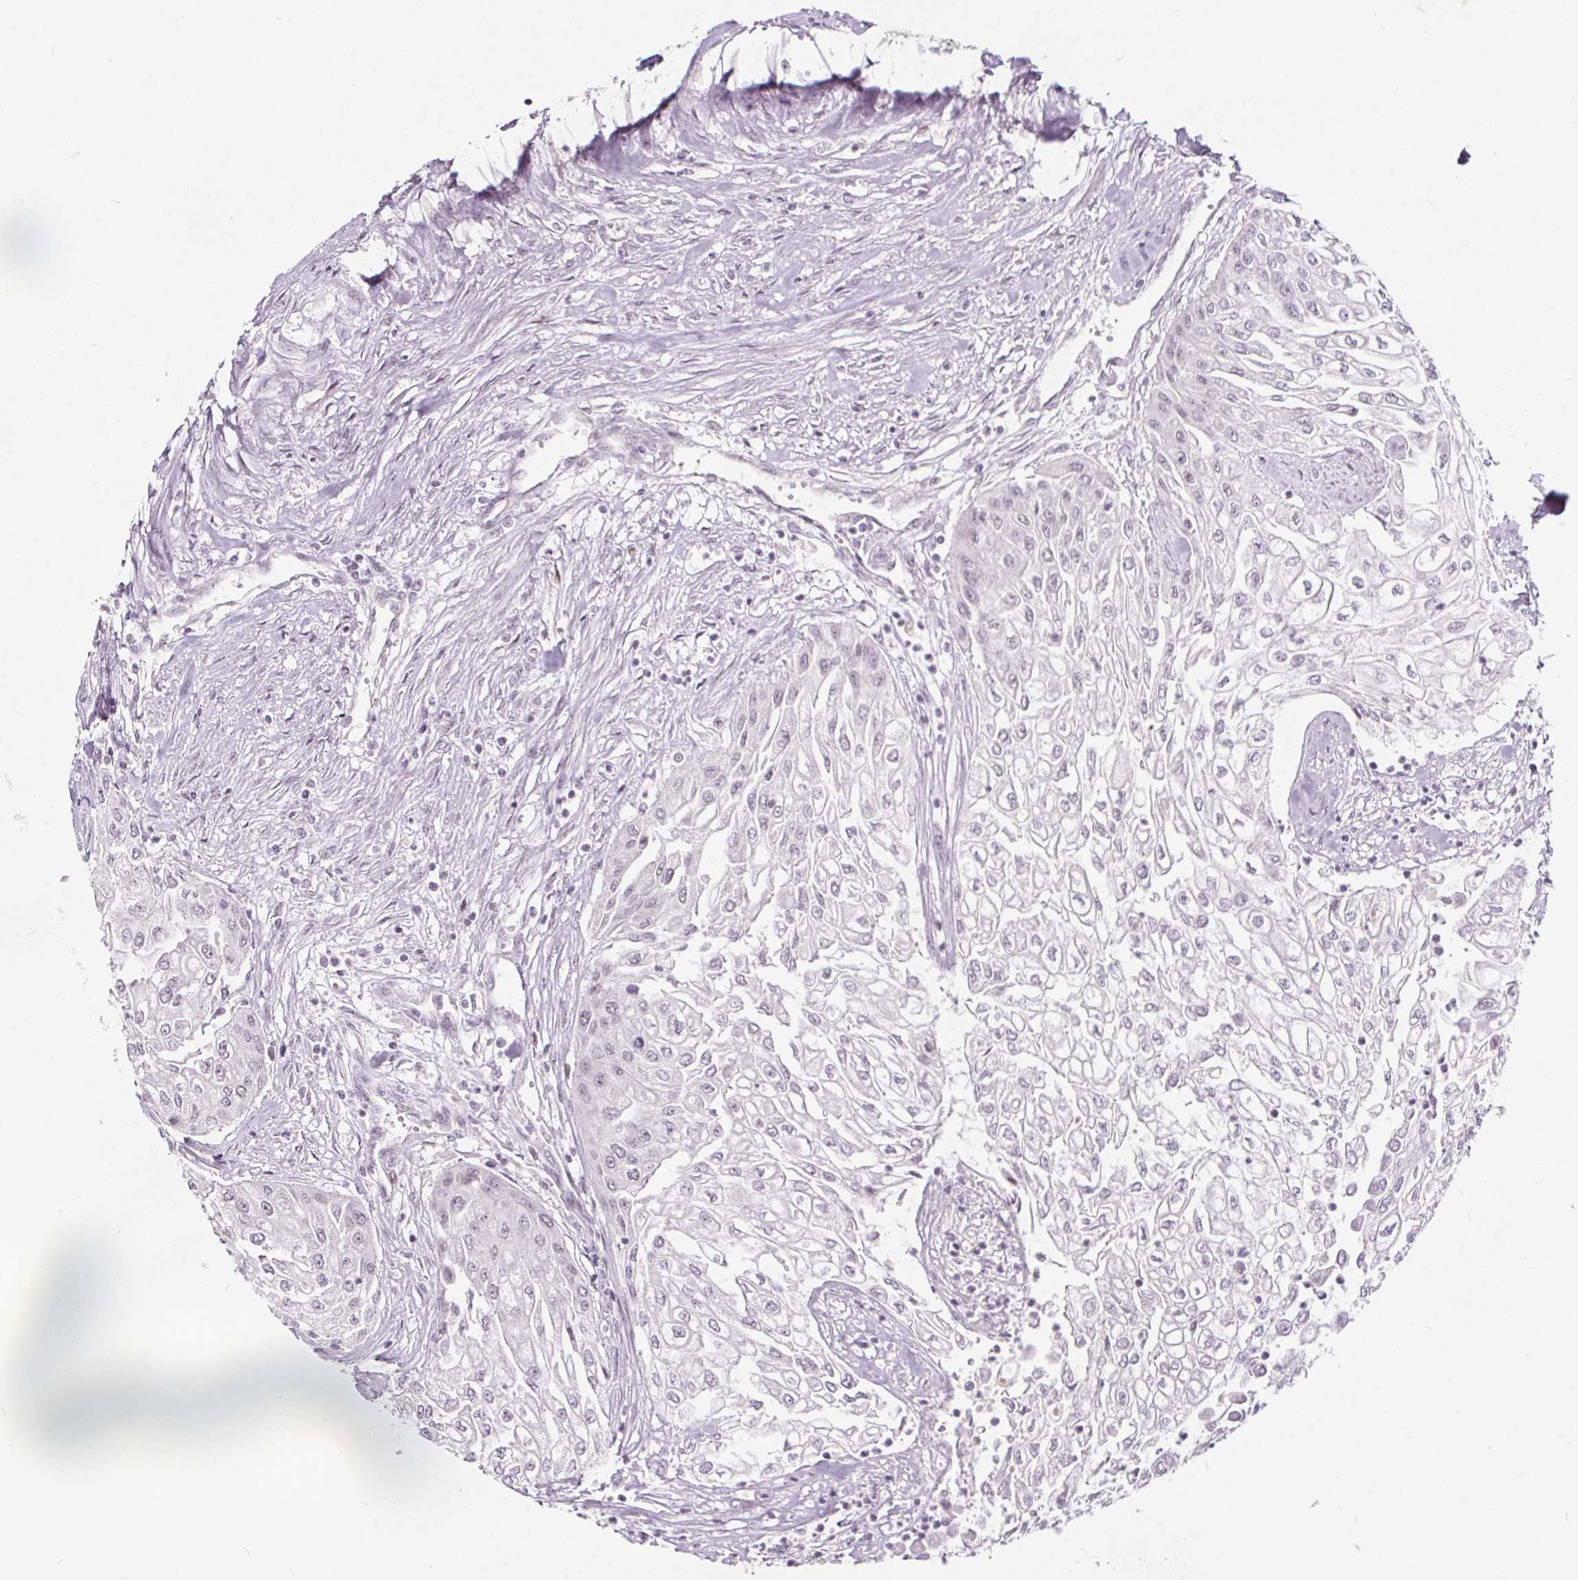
{"staining": {"intensity": "negative", "quantity": "none", "location": "none"}, "tissue": "urothelial cancer", "cell_type": "Tumor cells", "image_type": "cancer", "snomed": [{"axis": "morphology", "description": "Urothelial carcinoma, High grade"}, {"axis": "topography", "description": "Urinary bladder"}], "caption": "Tumor cells show no significant positivity in urothelial carcinoma (high-grade). (Stains: DAB immunohistochemistry (IHC) with hematoxylin counter stain, Microscopy: brightfield microscopy at high magnification).", "gene": "TAF6L", "patient": {"sex": "male", "age": 62}}